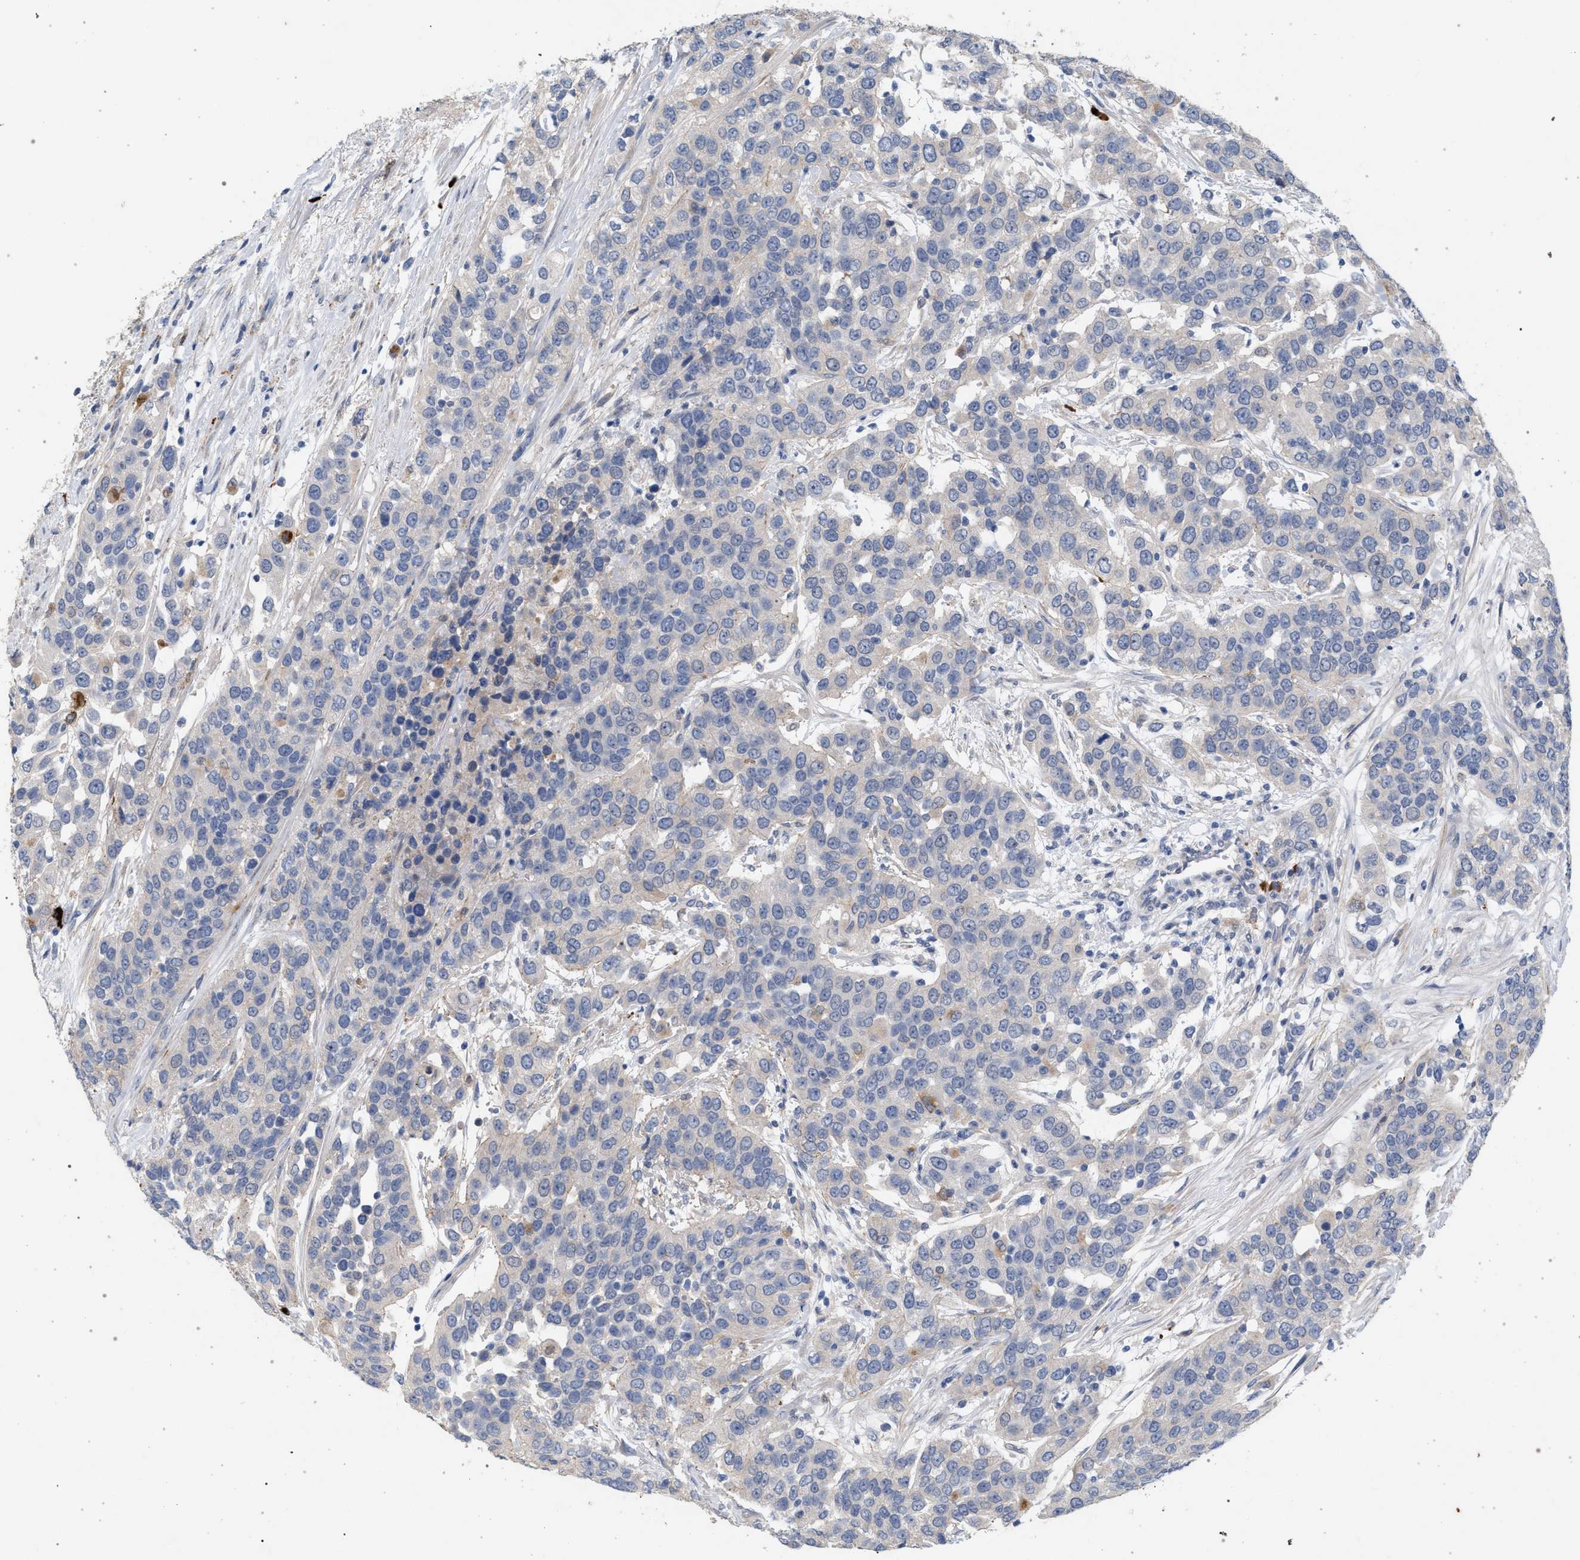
{"staining": {"intensity": "negative", "quantity": "none", "location": "none"}, "tissue": "urothelial cancer", "cell_type": "Tumor cells", "image_type": "cancer", "snomed": [{"axis": "morphology", "description": "Urothelial carcinoma, High grade"}, {"axis": "topography", "description": "Urinary bladder"}], "caption": "Photomicrograph shows no protein positivity in tumor cells of high-grade urothelial carcinoma tissue.", "gene": "MAMDC2", "patient": {"sex": "female", "age": 80}}